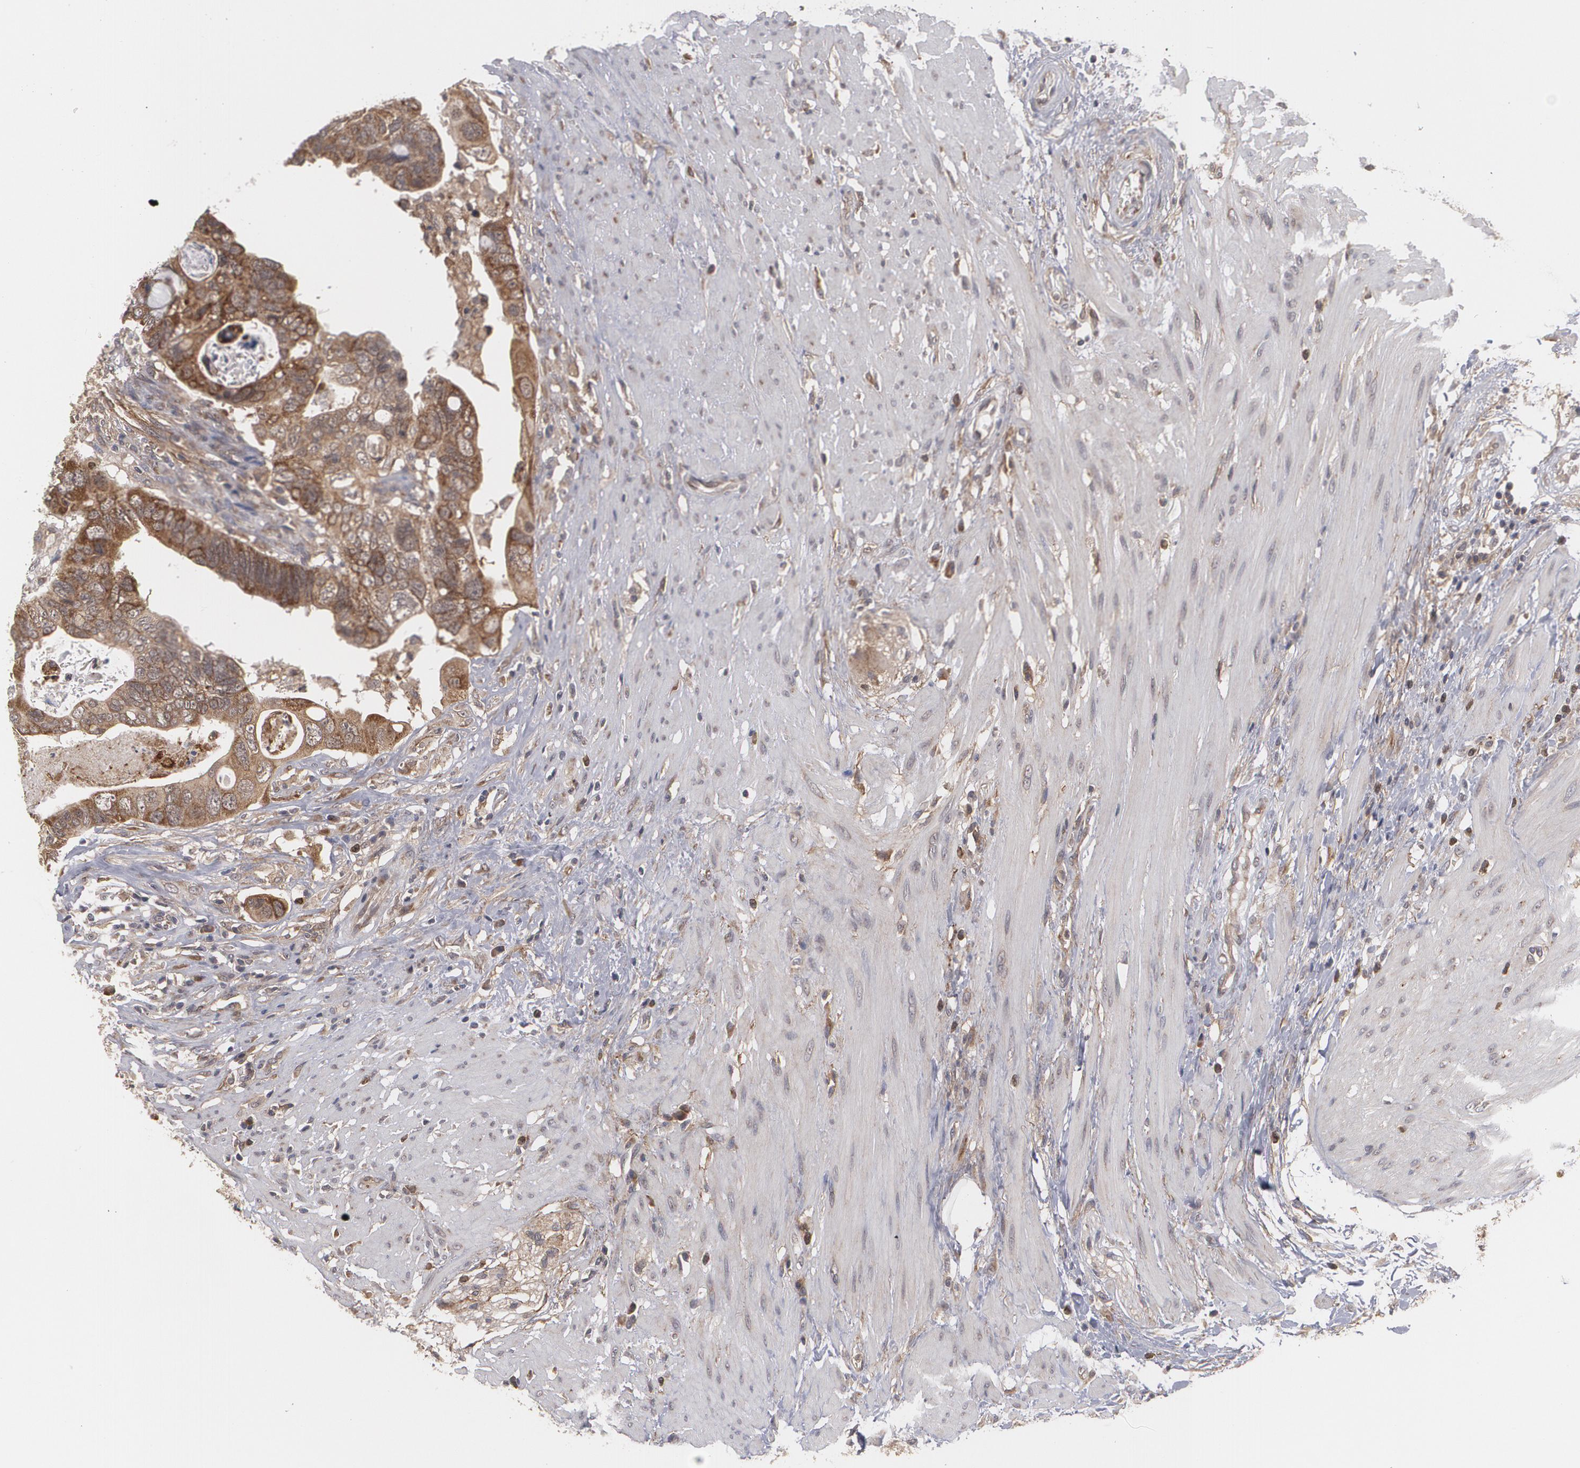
{"staining": {"intensity": "moderate", "quantity": ">75%", "location": "cytoplasmic/membranous"}, "tissue": "colorectal cancer", "cell_type": "Tumor cells", "image_type": "cancer", "snomed": [{"axis": "morphology", "description": "Adenocarcinoma, NOS"}, {"axis": "topography", "description": "Rectum"}], "caption": "A histopathology image of colorectal cancer stained for a protein displays moderate cytoplasmic/membranous brown staining in tumor cells. (Stains: DAB in brown, nuclei in blue, Microscopy: brightfield microscopy at high magnification).", "gene": "BMP6", "patient": {"sex": "male", "age": 53}}